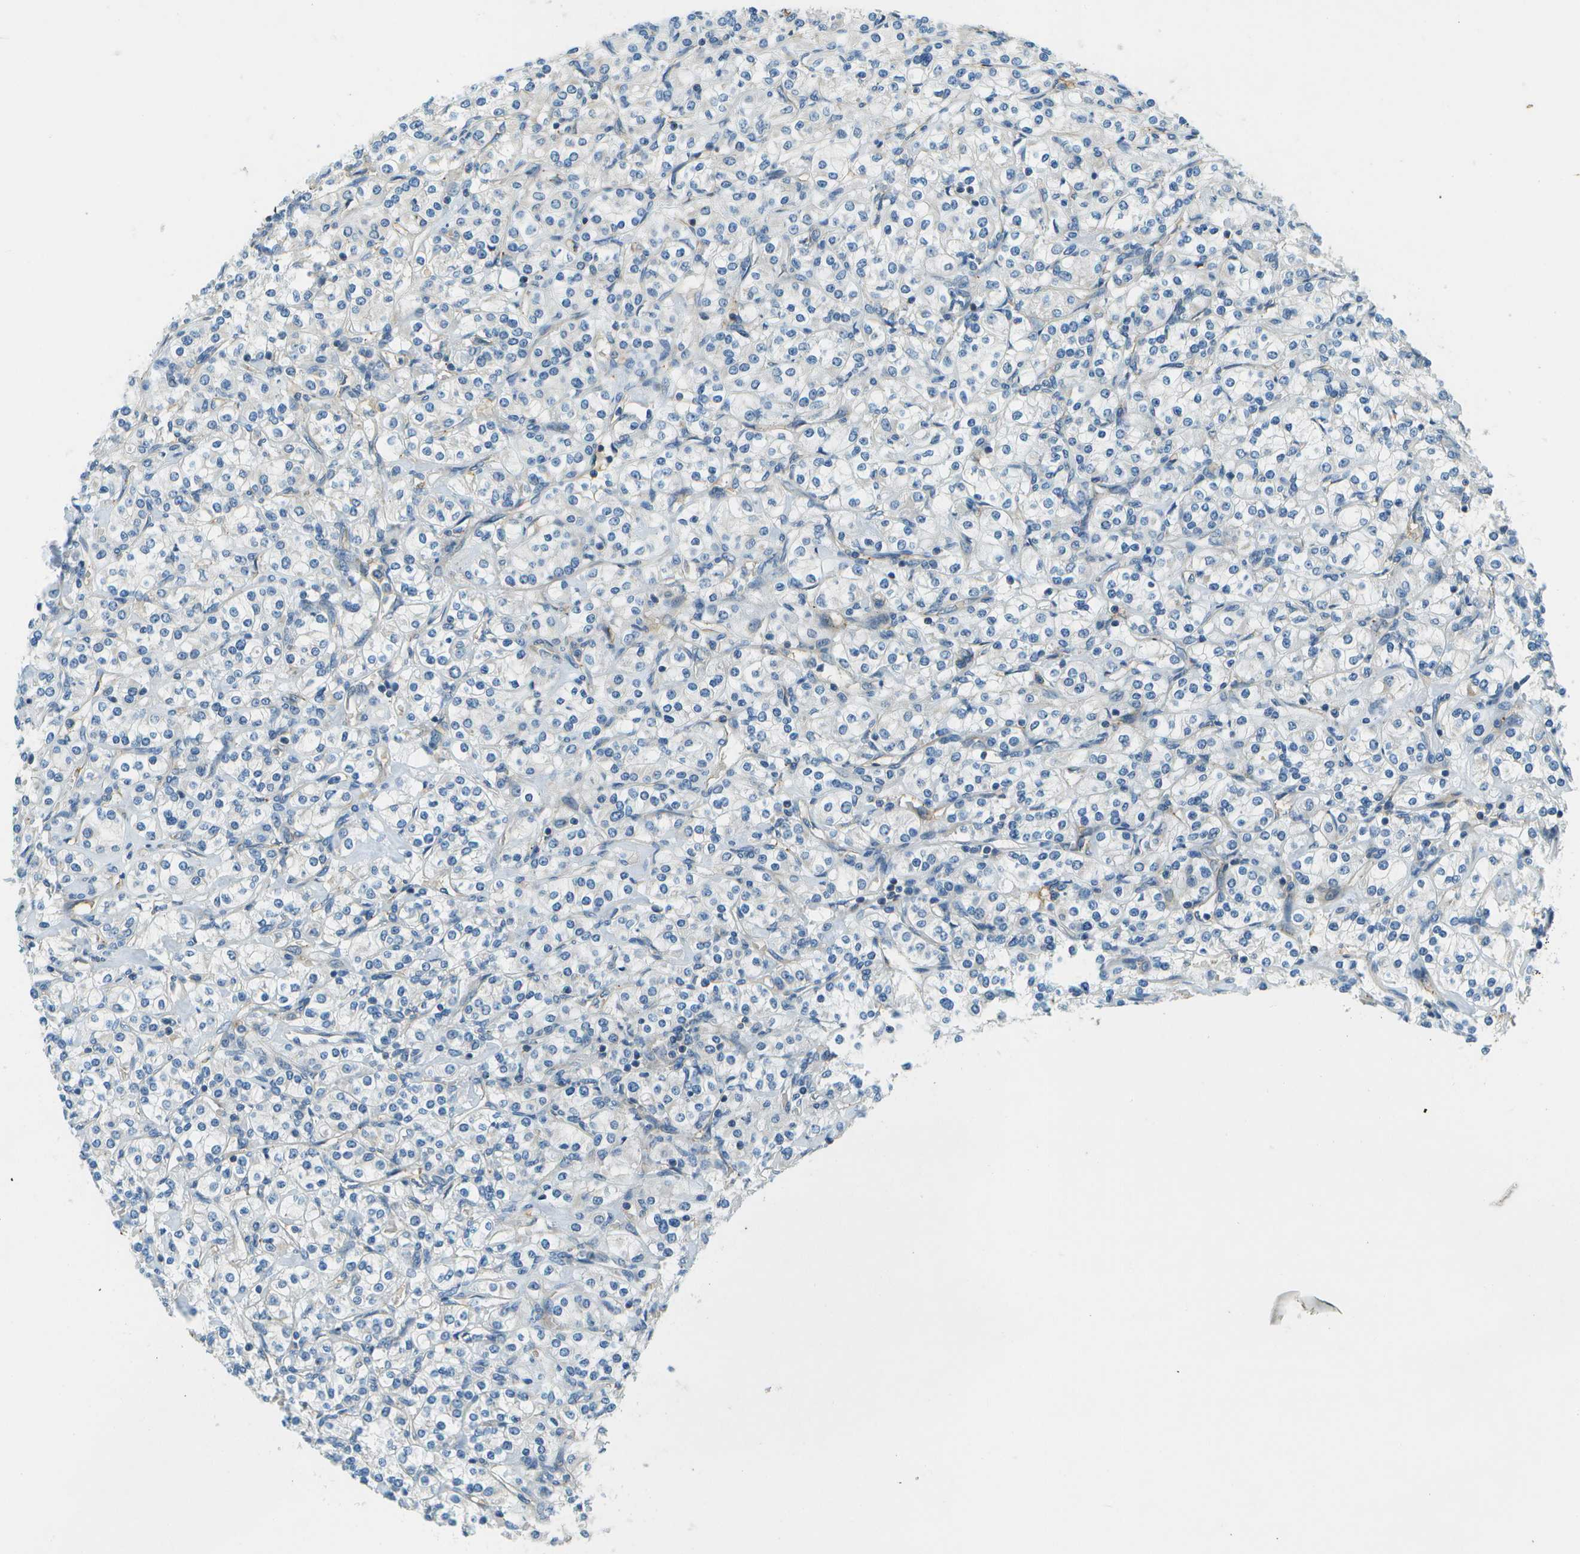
{"staining": {"intensity": "negative", "quantity": "none", "location": "none"}, "tissue": "renal cancer", "cell_type": "Tumor cells", "image_type": "cancer", "snomed": [{"axis": "morphology", "description": "Adenocarcinoma, NOS"}, {"axis": "topography", "description": "Kidney"}], "caption": "Human renal adenocarcinoma stained for a protein using immunohistochemistry reveals no staining in tumor cells.", "gene": "CTIF", "patient": {"sex": "male", "age": 77}}